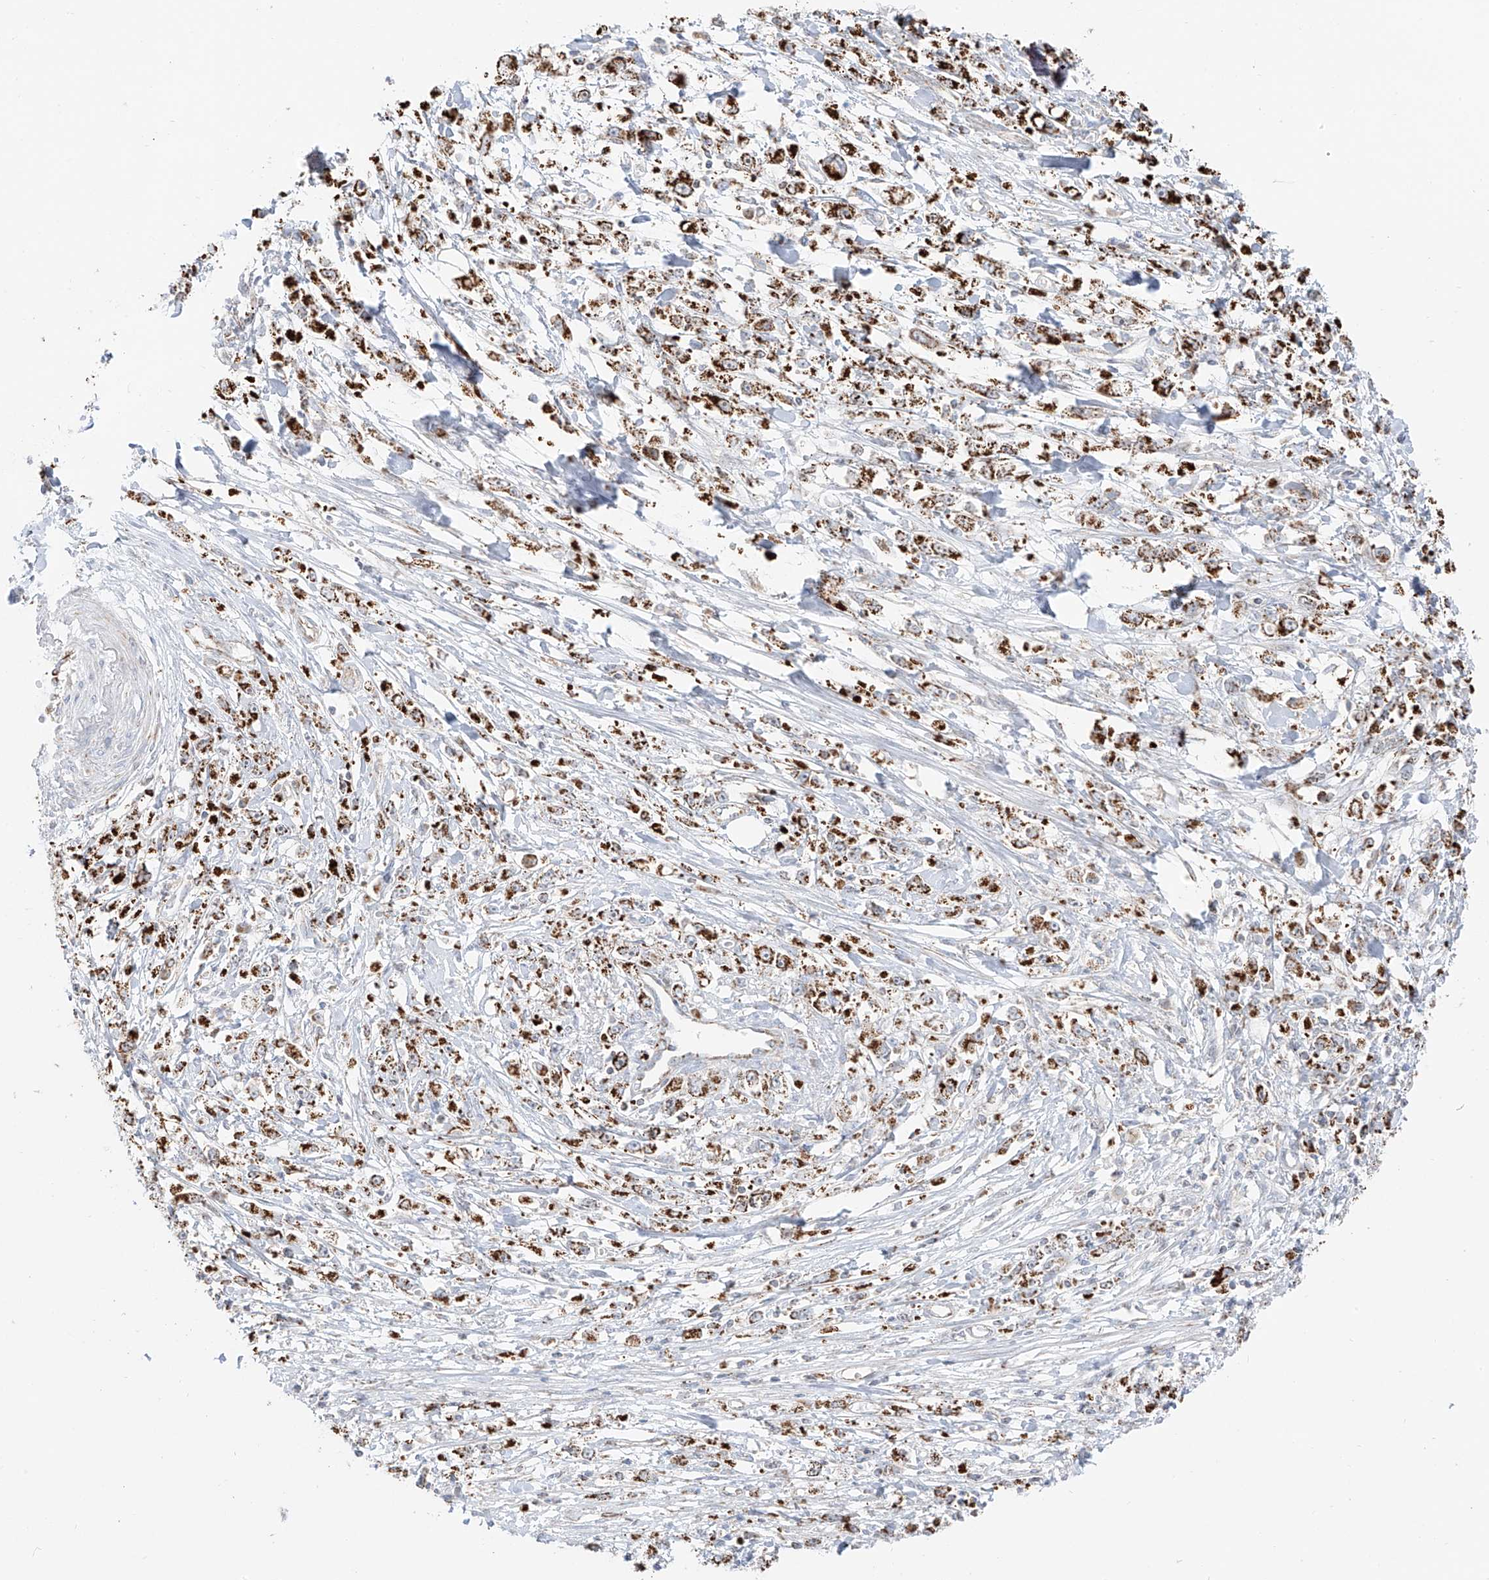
{"staining": {"intensity": "strong", "quantity": ">75%", "location": "cytoplasmic/membranous"}, "tissue": "stomach cancer", "cell_type": "Tumor cells", "image_type": "cancer", "snomed": [{"axis": "morphology", "description": "Adenocarcinoma, NOS"}, {"axis": "topography", "description": "Stomach"}], "caption": "The histopathology image reveals immunohistochemical staining of adenocarcinoma (stomach). There is strong cytoplasmic/membranous expression is identified in about >75% of tumor cells.", "gene": "ETHE1", "patient": {"sex": "female", "age": 59}}